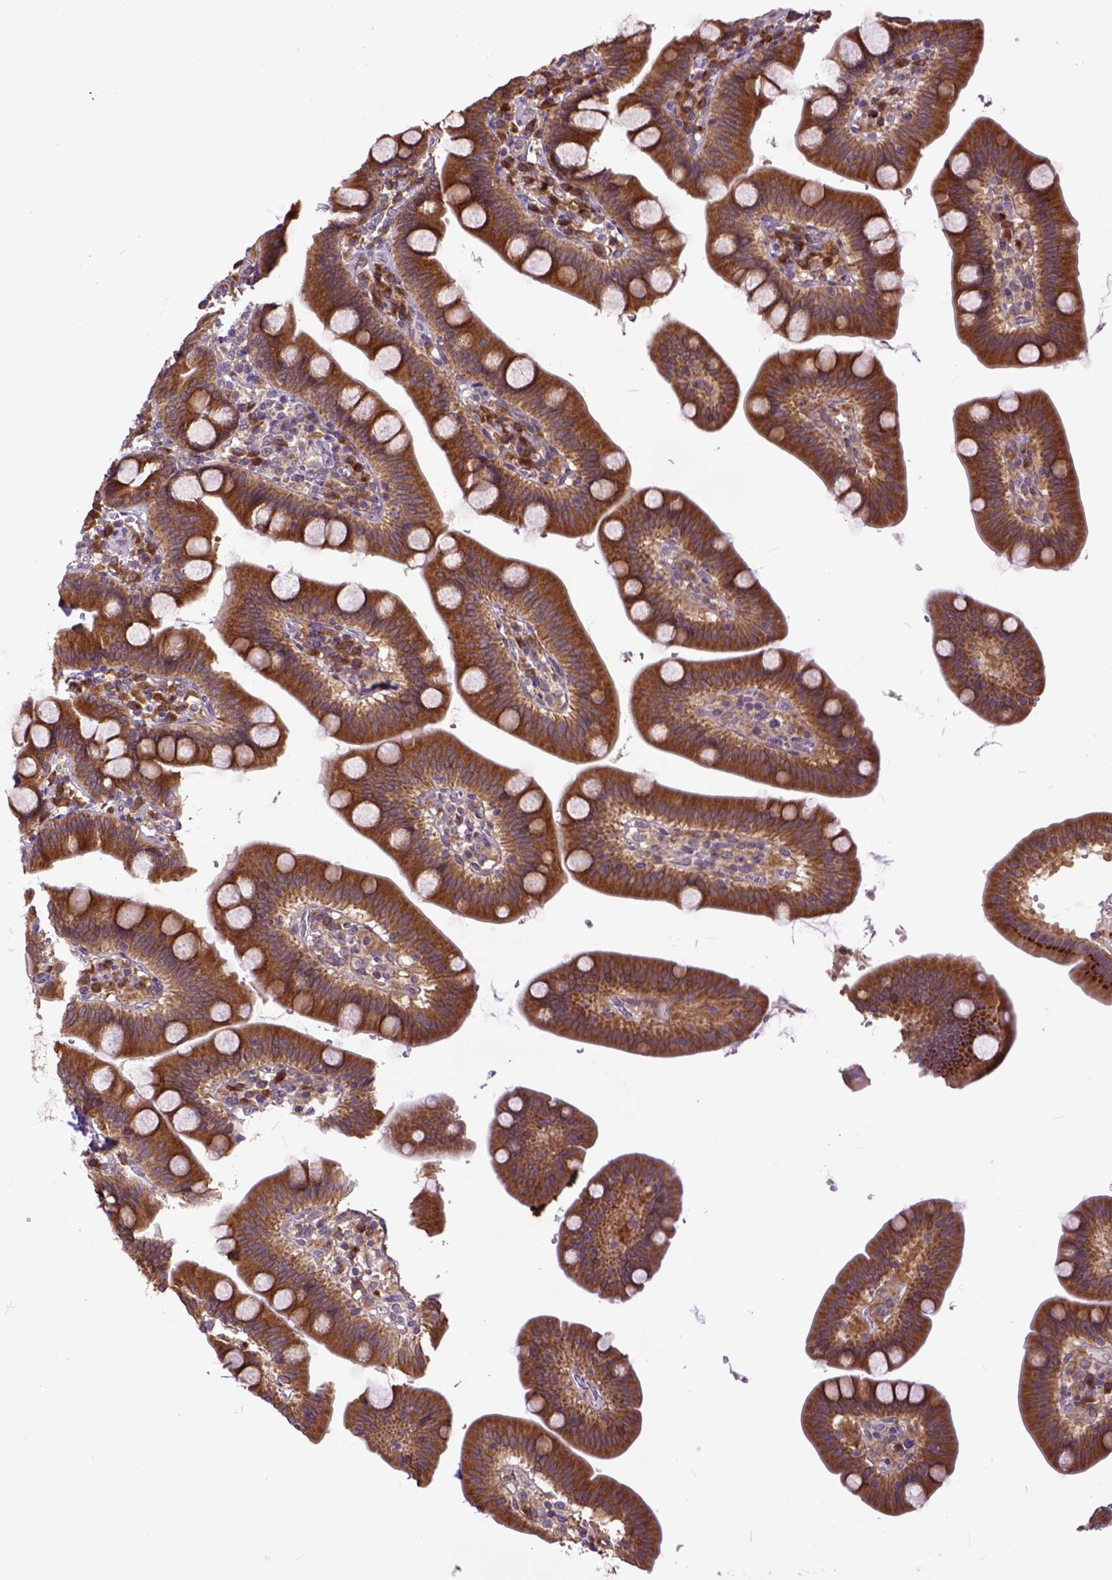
{"staining": {"intensity": "strong", "quantity": ">75%", "location": "cytoplasmic/membranous"}, "tissue": "duodenum", "cell_type": "Glandular cells", "image_type": "normal", "snomed": [{"axis": "morphology", "description": "Normal tissue, NOS"}, {"axis": "topography", "description": "Pancreas"}, {"axis": "topography", "description": "Duodenum"}], "caption": "Immunohistochemistry (DAB) staining of benign human duodenum demonstrates strong cytoplasmic/membranous protein positivity in about >75% of glandular cells. The staining was performed using DAB (3,3'-diaminobenzidine) to visualize the protein expression in brown, while the nuclei were stained in blue with hematoxylin (Magnification: 20x).", "gene": "ARL1", "patient": {"sex": "male", "age": 59}}